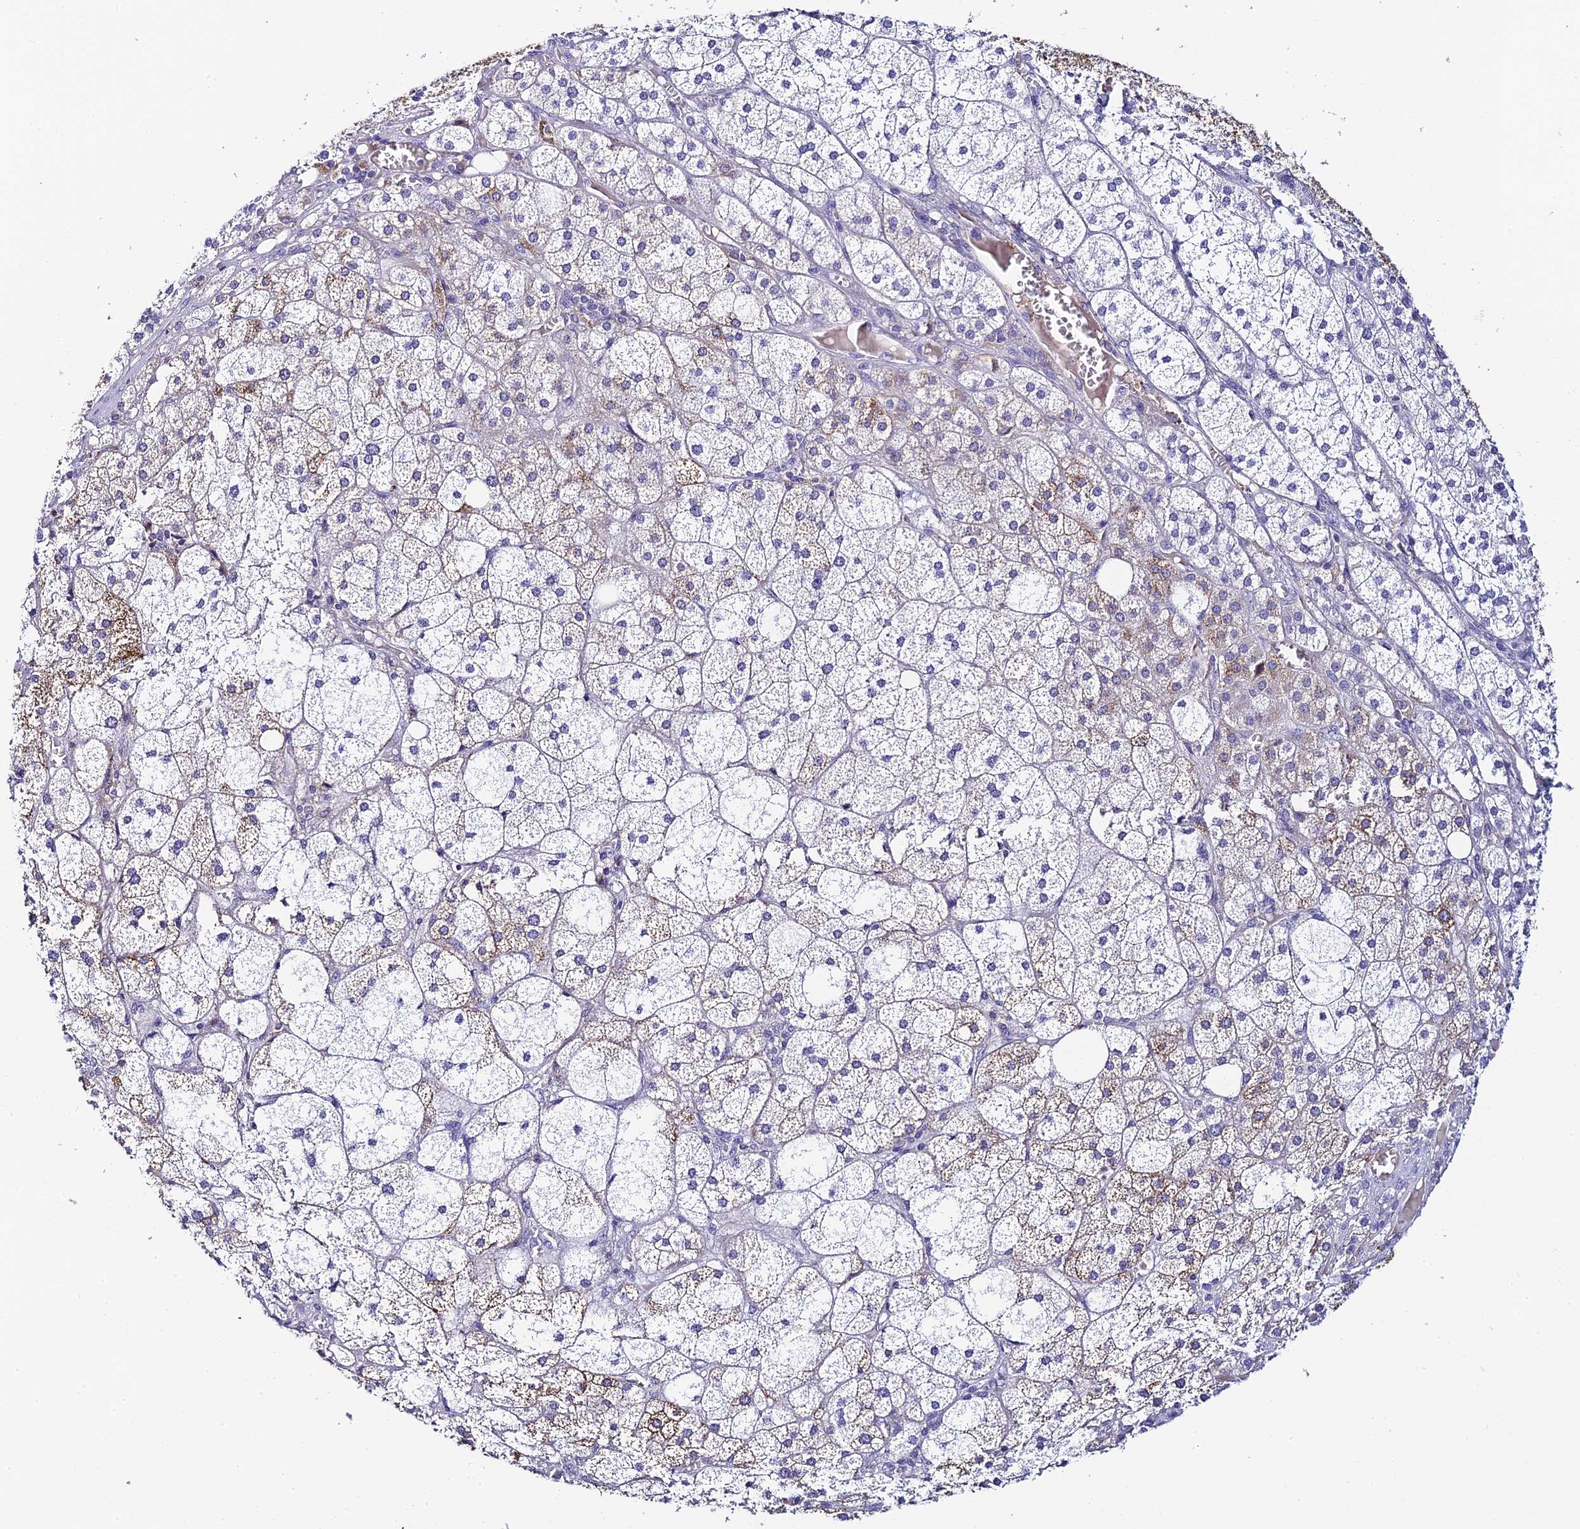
{"staining": {"intensity": "weak", "quantity": "25%-75%", "location": "cytoplasmic/membranous"}, "tissue": "adrenal gland", "cell_type": "Glandular cells", "image_type": "normal", "snomed": [{"axis": "morphology", "description": "Normal tissue, NOS"}, {"axis": "topography", "description": "Adrenal gland"}], "caption": "Protein expression by immunohistochemistry reveals weak cytoplasmic/membranous positivity in about 25%-75% of glandular cells in unremarkable adrenal gland. (Brightfield microscopy of DAB IHC at high magnification).", "gene": "C12orf29", "patient": {"sex": "female", "age": 61}}